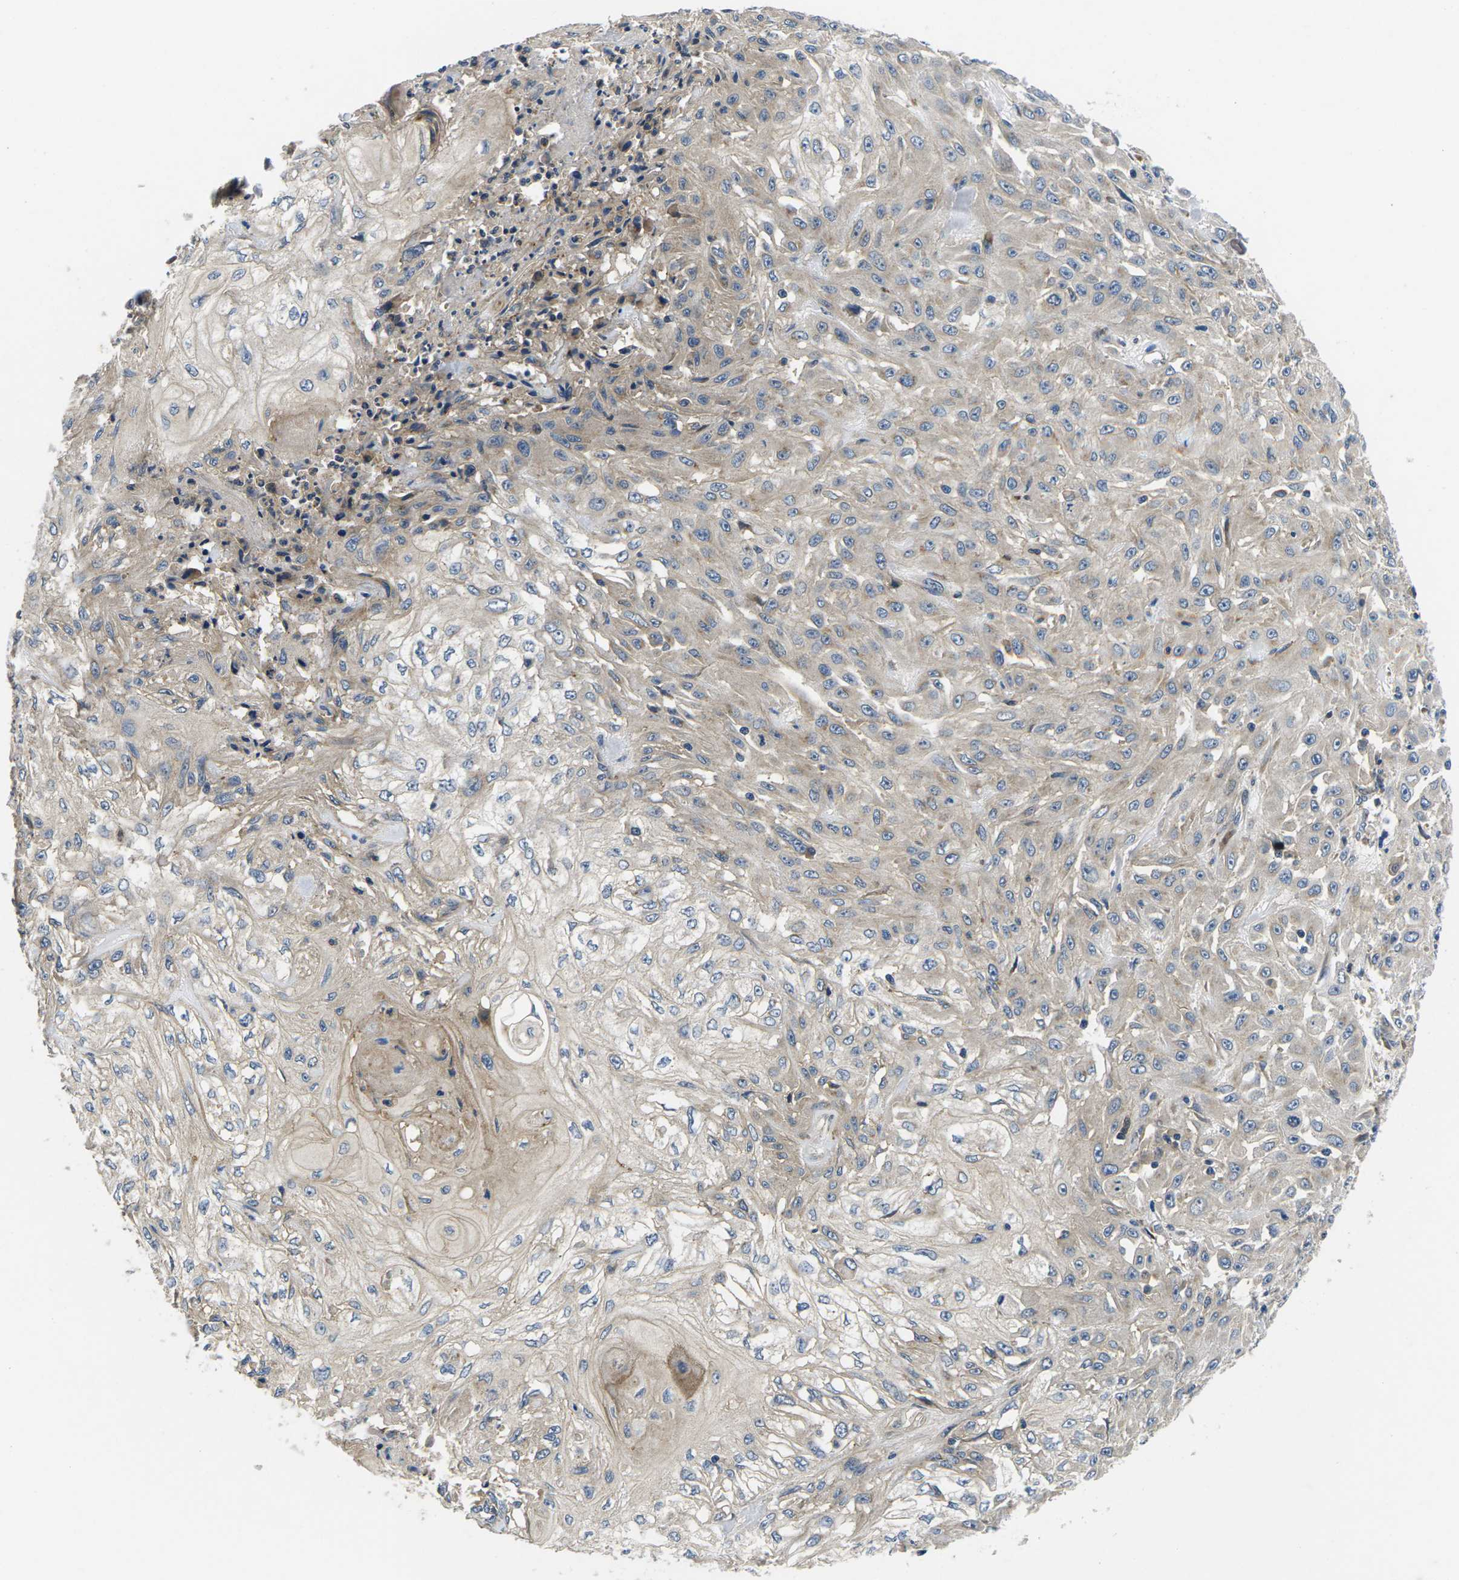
{"staining": {"intensity": "weak", "quantity": "<25%", "location": "cytoplasmic/membranous"}, "tissue": "skin cancer", "cell_type": "Tumor cells", "image_type": "cancer", "snomed": [{"axis": "morphology", "description": "Squamous cell carcinoma, NOS"}, {"axis": "morphology", "description": "Squamous cell carcinoma, metastatic, NOS"}, {"axis": "topography", "description": "Skin"}, {"axis": "topography", "description": "Lymph node"}], "caption": "There is no significant expression in tumor cells of skin cancer (metastatic squamous cell carcinoma).", "gene": "PLCE1", "patient": {"sex": "male", "age": 75}}